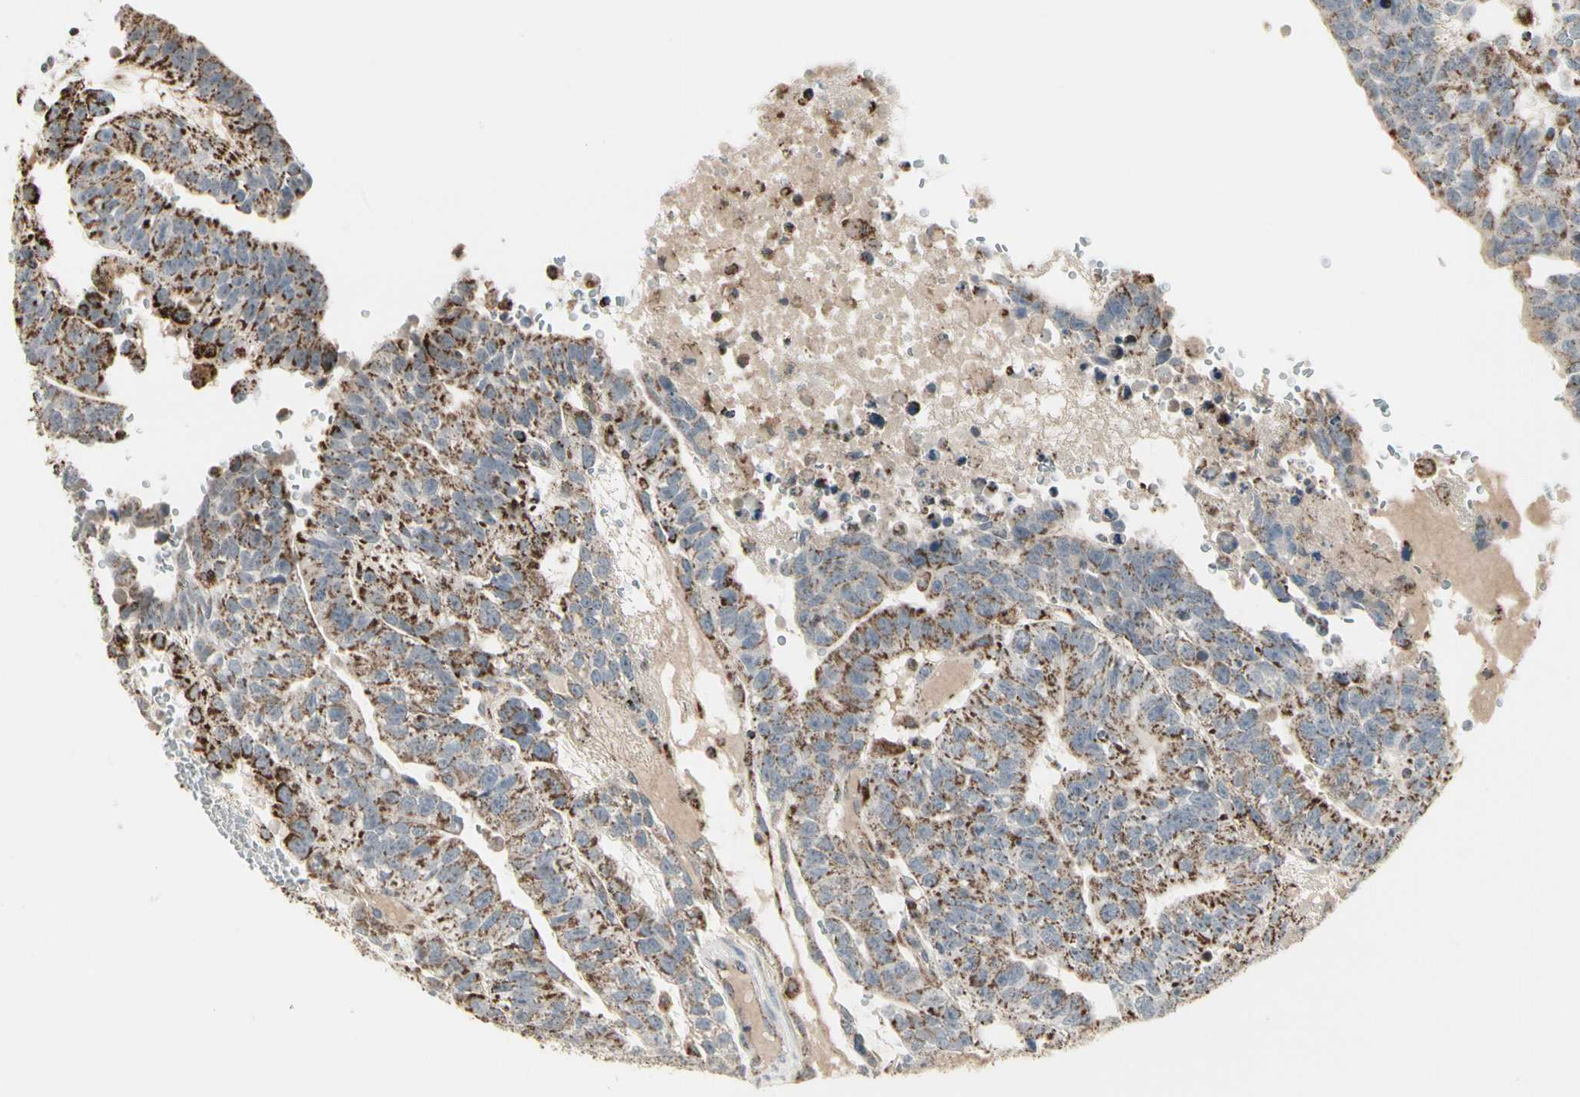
{"staining": {"intensity": "moderate", "quantity": ">75%", "location": "cytoplasmic/membranous"}, "tissue": "testis cancer", "cell_type": "Tumor cells", "image_type": "cancer", "snomed": [{"axis": "morphology", "description": "Seminoma, NOS"}, {"axis": "morphology", "description": "Carcinoma, Embryonal, NOS"}, {"axis": "topography", "description": "Testis"}], "caption": "Testis embryonal carcinoma tissue exhibits moderate cytoplasmic/membranous expression in about >75% of tumor cells, visualized by immunohistochemistry. The protein is shown in brown color, while the nuclei are stained blue.", "gene": "TMEM176A", "patient": {"sex": "male", "age": 52}}